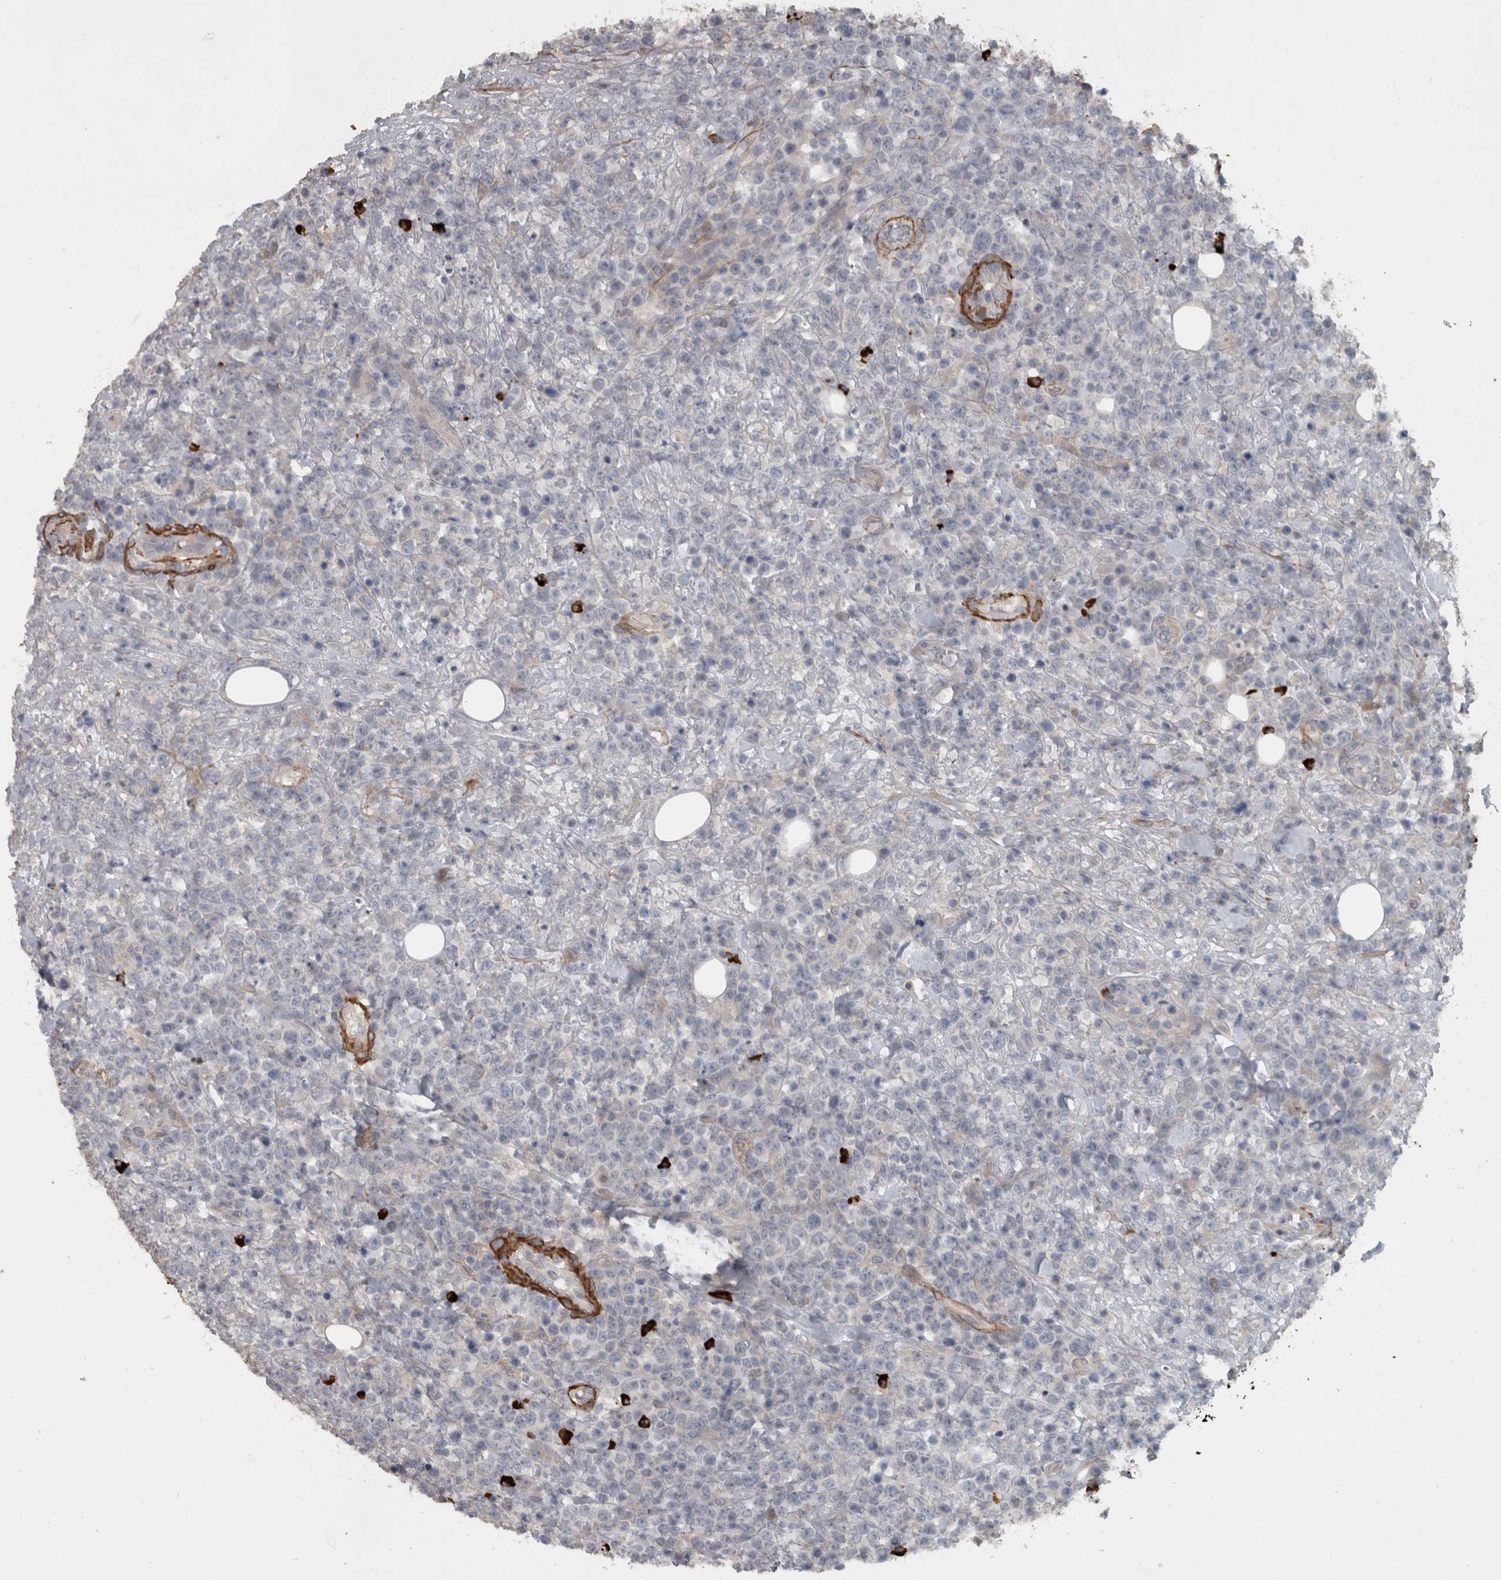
{"staining": {"intensity": "negative", "quantity": "none", "location": "none"}, "tissue": "lymphoma", "cell_type": "Tumor cells", "image_type": "cancer", "snomed": [{"axis": "morphology", "description": "Malignant lymphoma, non-Hodgkin's type, High grade"}, {"axis": "topography", "description": "Colon"}], "caption": "Protein analysis of high-grade malignant lymphoma, non-Hodgkin's type demonstrates no significant staining in tumor cells.", "gene": "MASTL", "patient": {"sex": "female", "age": 53}}